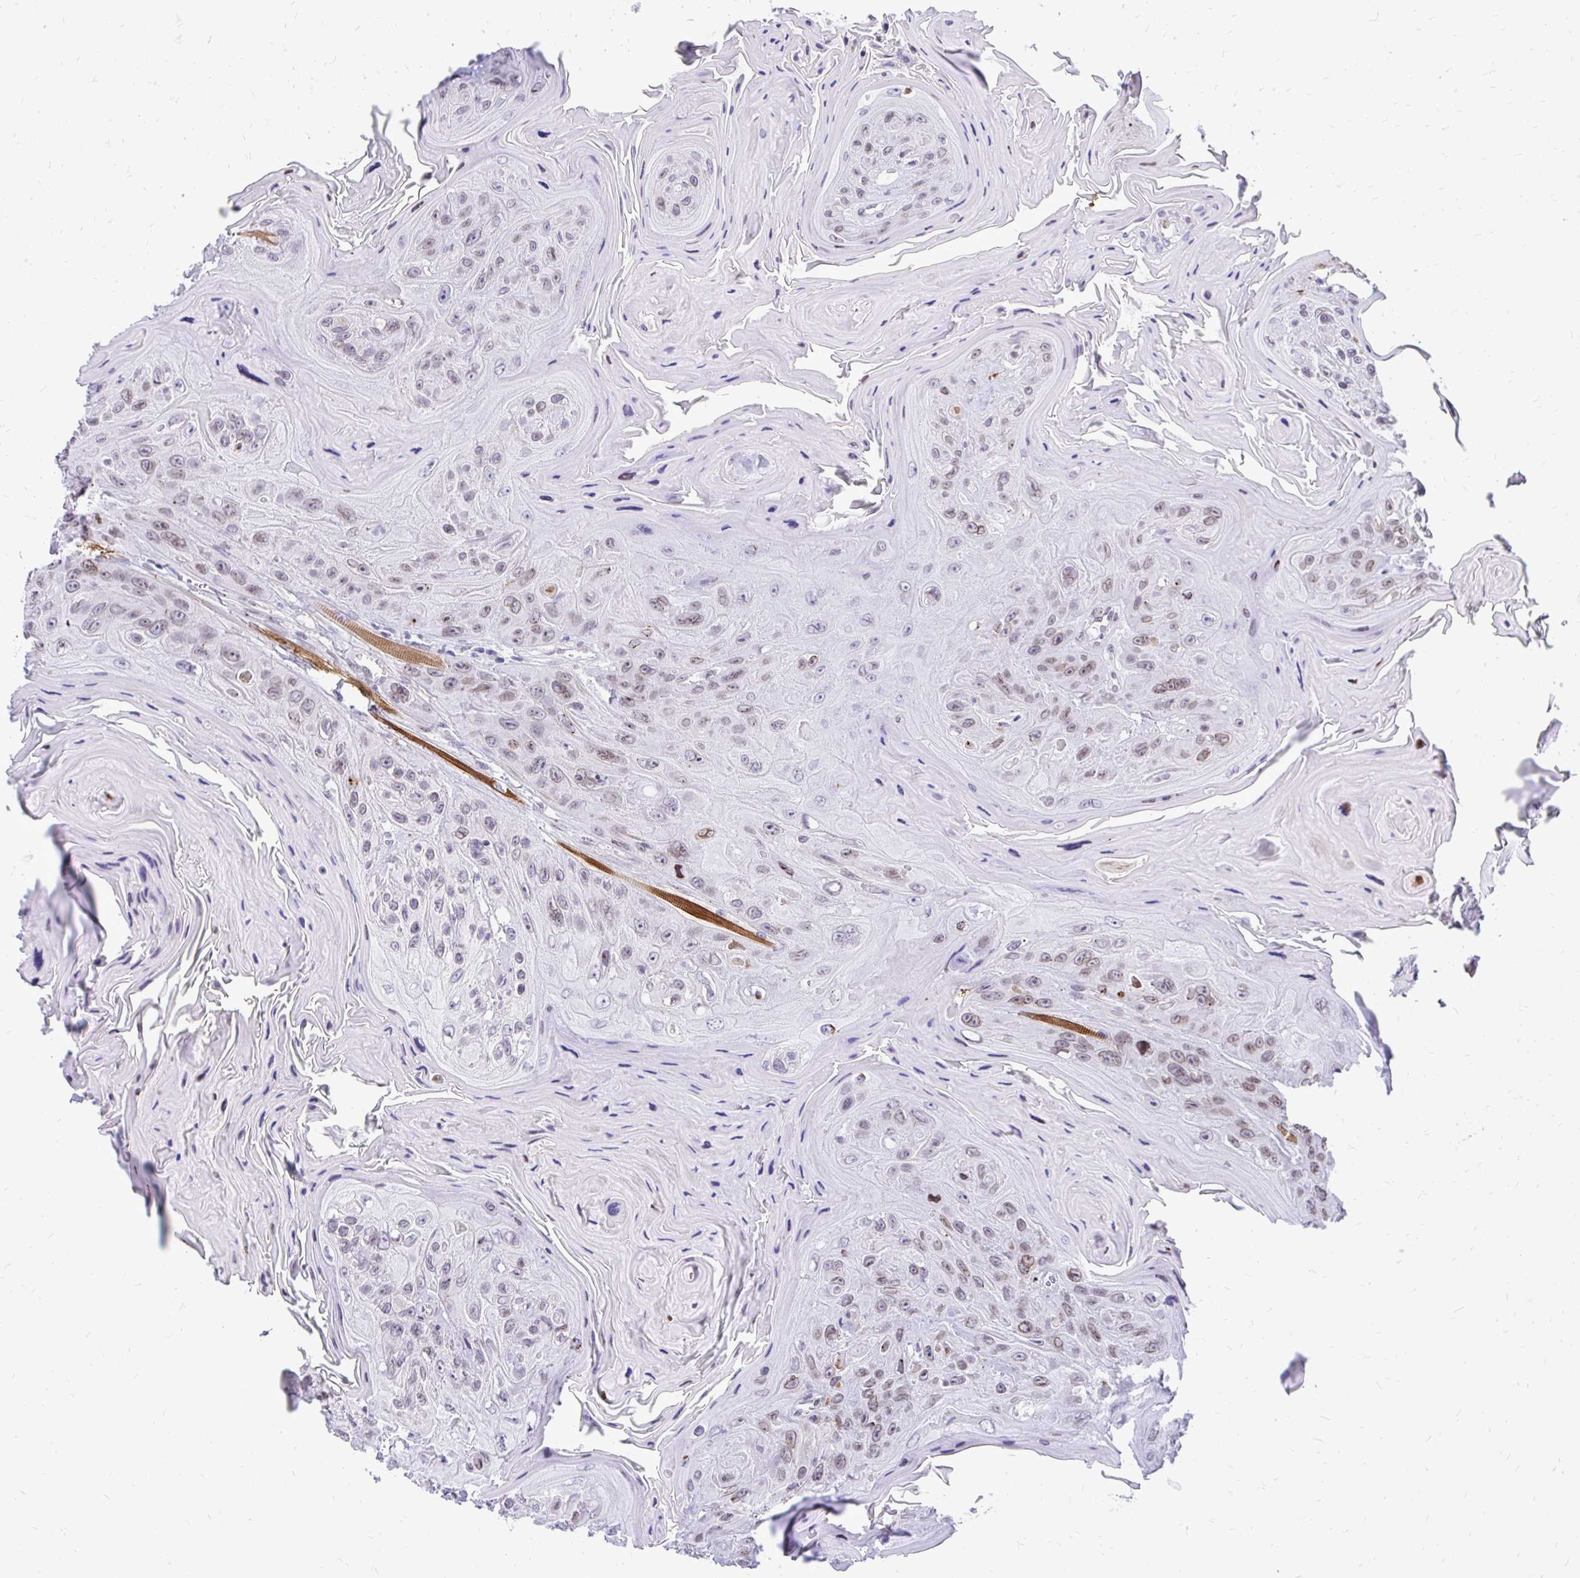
{"staining": {"intensity": "weak", "quantity": "25%-75%", "location": "cytoplasmic/membranous,nuclear"}, "tissue": "head and neck cancer", "cell_type": "Tumor cells", "image_type": "cancer", "snomed": [{"axis": "morphology", "description": "Squamous cell carcinoma, NOS"}, {"axis": "topography", "description": "Head-Neck"}], "caption": "A photomicrograph showing weak cytoplasmic/membranous and nuclear expression in about 25%-75% of tumor cells in head and neck cancer (squamous cell carcinoma), as visualized by brown immunohistochemical staining.", "gene": "BANF1", "patient": {"sex": "female", "age": 59}}